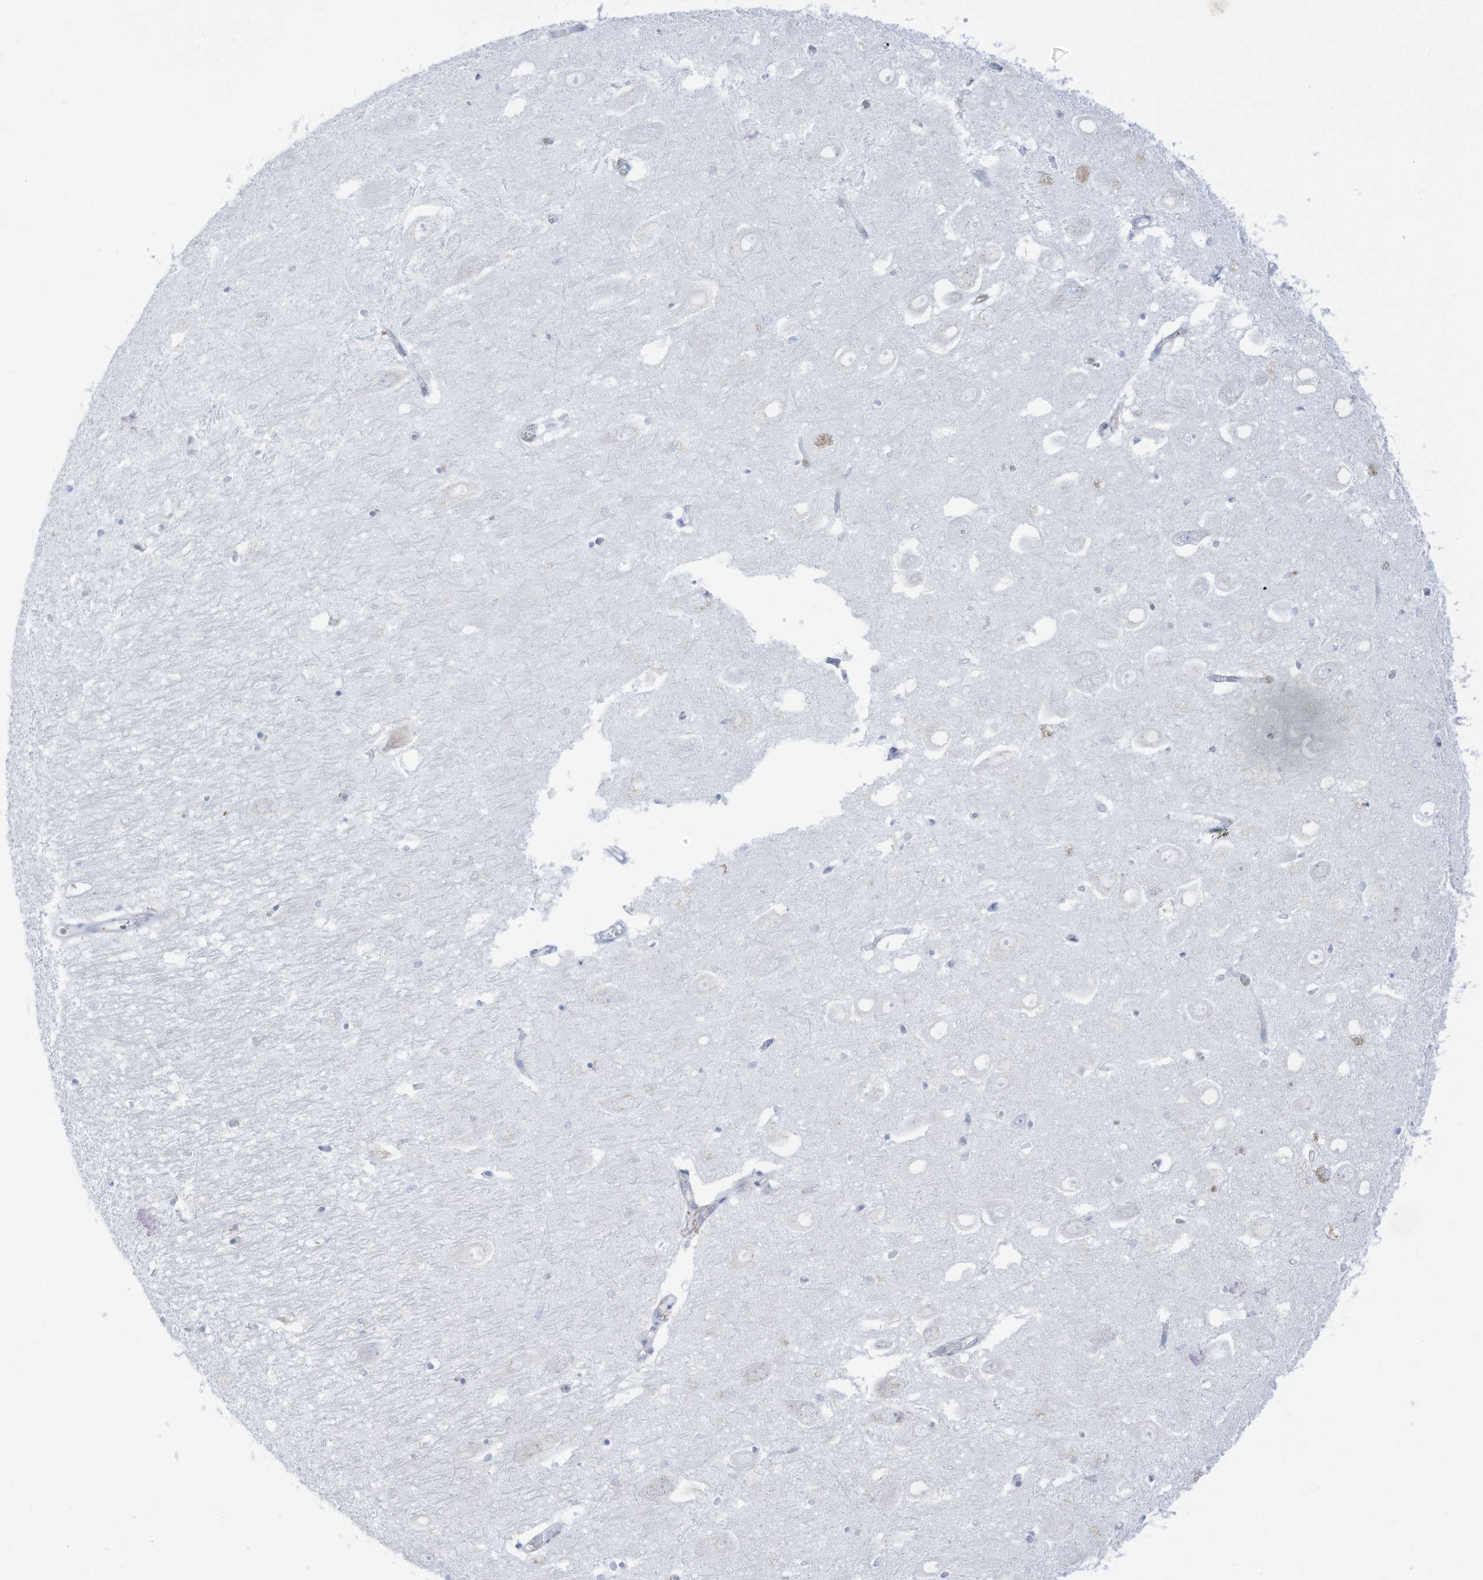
{"staining": {"intensity": "negative", "quantity": "none", "location": "none"}, "tissue": "hippocampus", "cell_type": "Glial cells", "image_type": "normal", "snomed": [{"axis": "morphology", "description": "Normal tissue, NOS"}, {"axis": "topography", "description": "Hippocampus"}], "caption": "A micrograph of human hippocampus is negative for staining in glial cells. Brightfield microscopy of IHC stained with DAB (brown) and hematoxylin (blue), captured at high magnification.", "gene": "HSD17B13", "patient": {"sex": "female", "age": 64}}